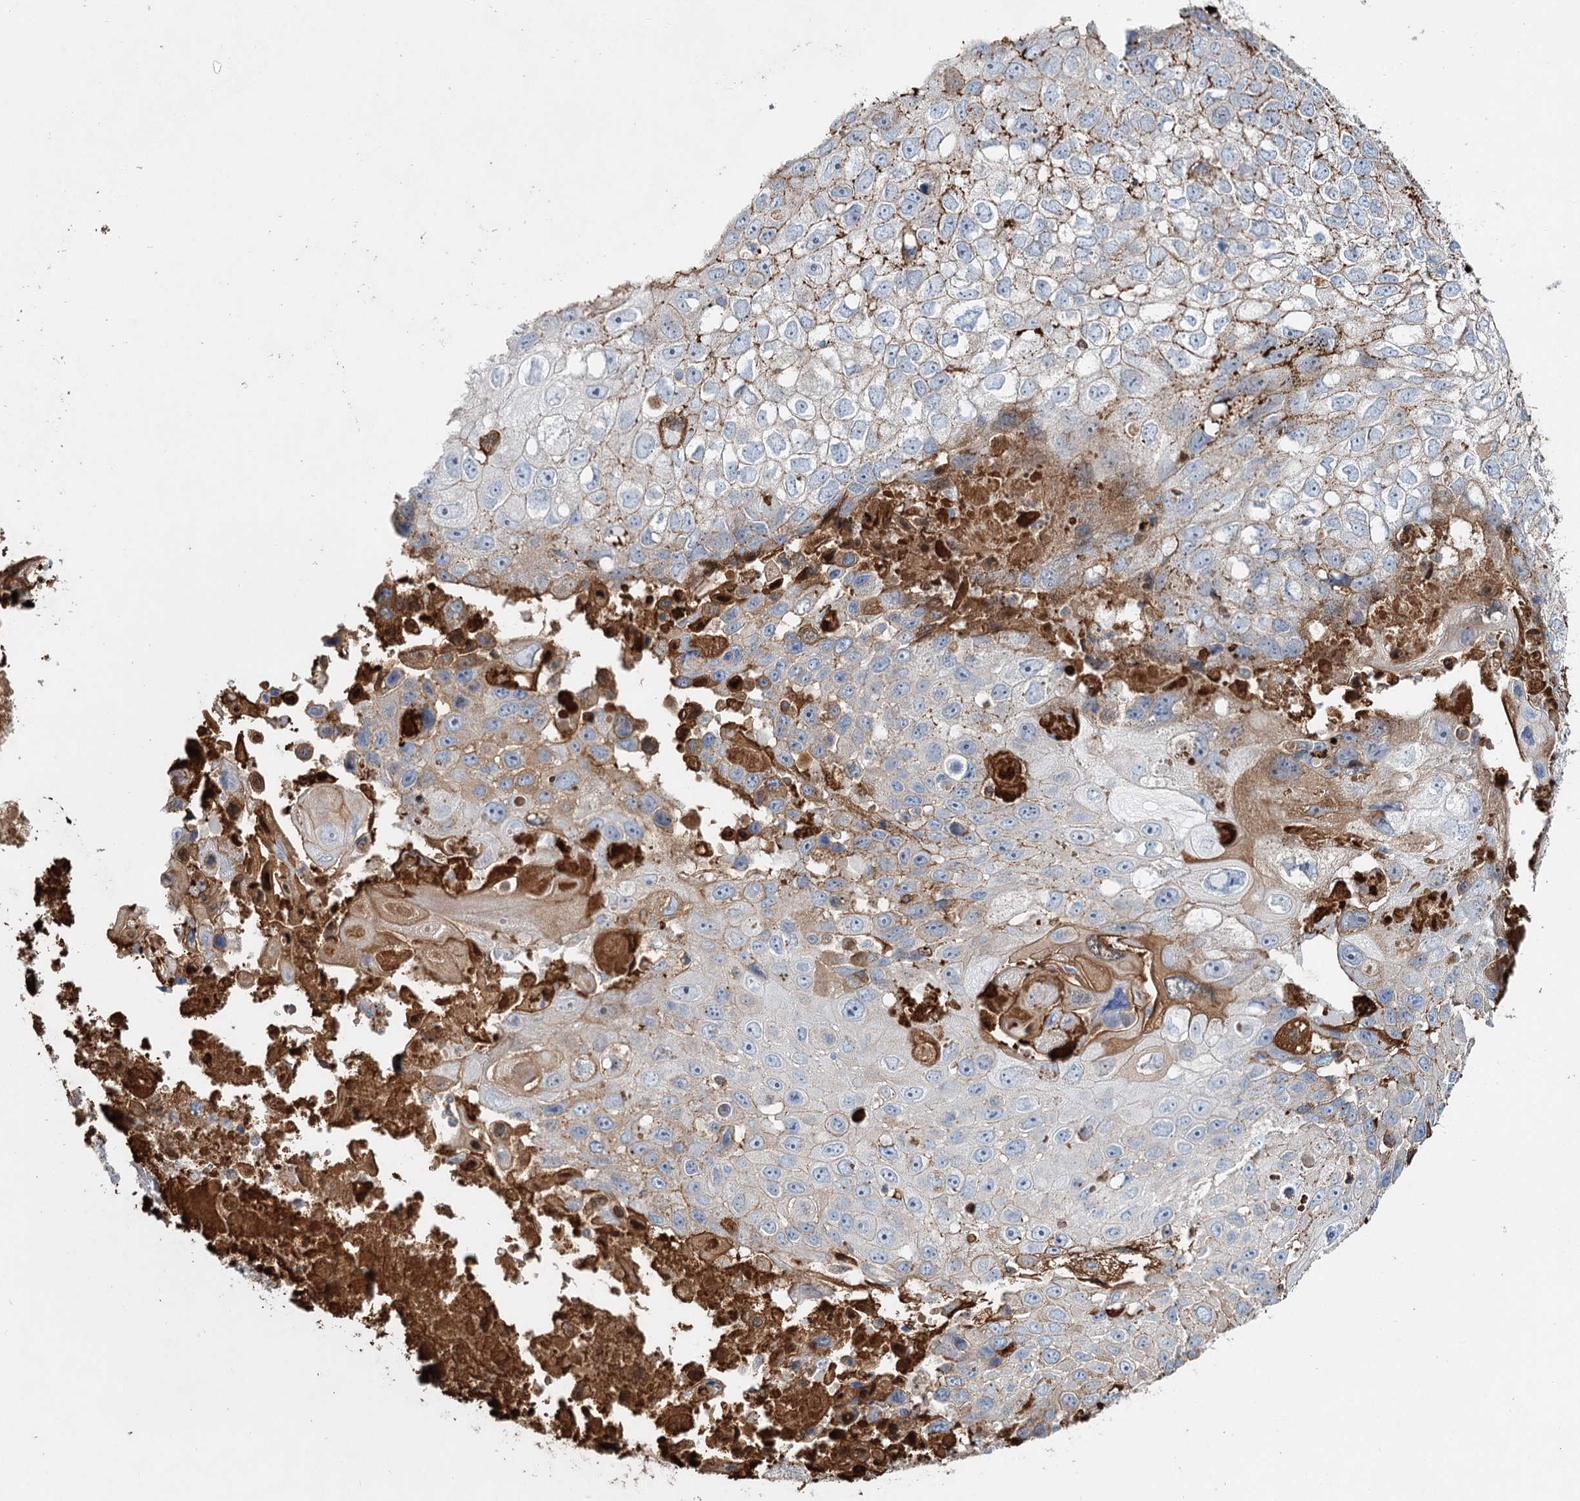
{"staining": {"intensity": "moderate", "quantity": "<25%", "location": "cytoplasmic/membranous"}, "tissue": "lung cancer", "cell_type": "Tumor cells", "image_type": "cancer", "snomed": [{"axis": "morphology", "description": "Squamous cell carcinoma, NOS"}, {"axis": "topography", "description": "Lung"}], "caption": "This is an image of immunohistochemistry staining of lung cancer (squamous cell carcinoma), which shows moderate positivity in the cytoplasmic/membranous of tumor cells.", "gene": "ALKBH8", "patient": {"sex": "male", "age": 61}}